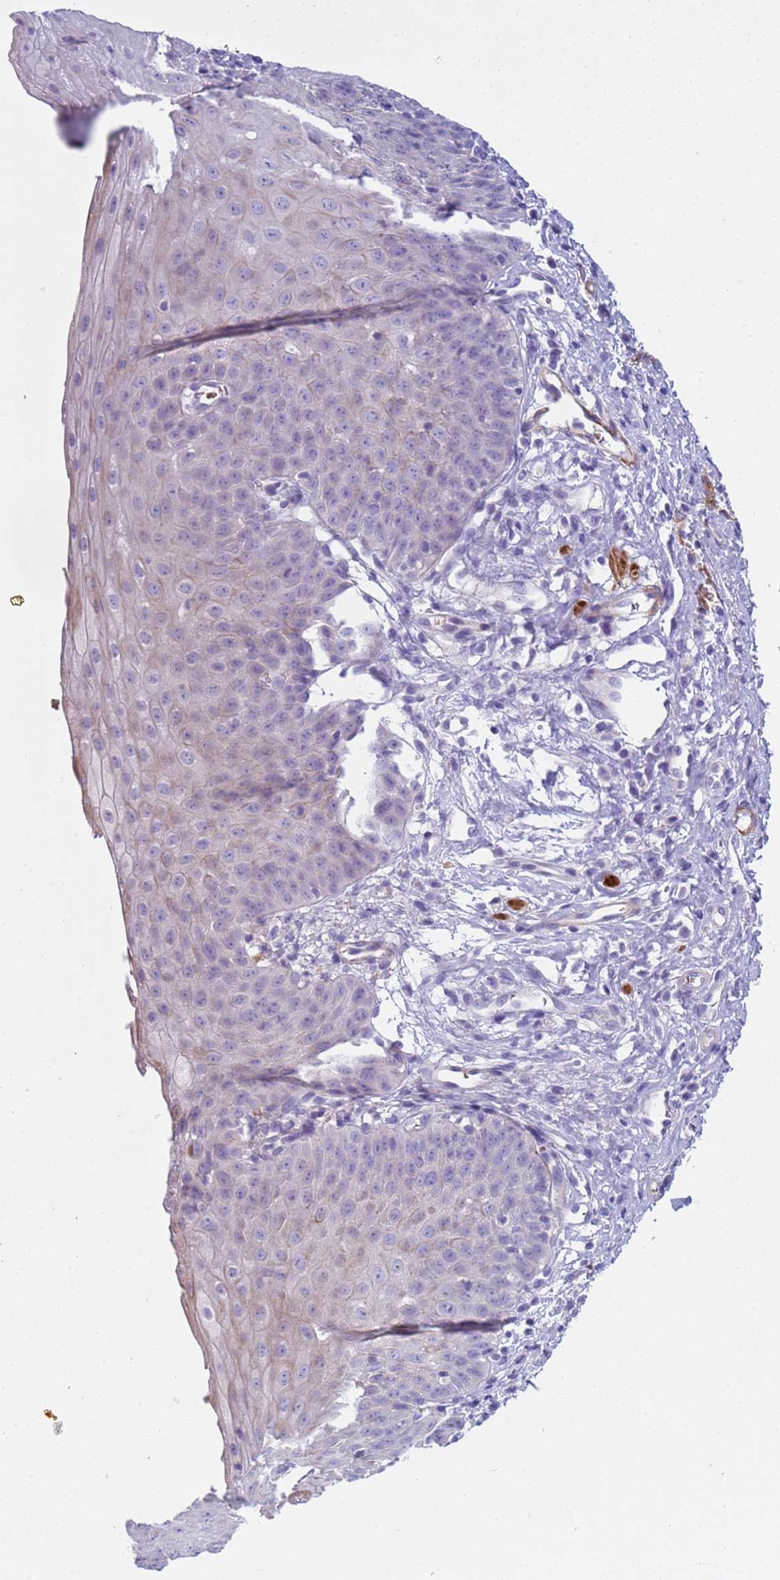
{"staining": {"intensity": "negative", "quantity": "none", "location": "none"}, "tissue": "esophagus", "cell_type": "Squamous epithelial cells", "image_type": "normal", "snomed": [{"axis": "morphology", "description": "Normal tissue, NOS"}, {"axis": "topography", "description": "Esophagus"}], "caption": "DAB (3,3'-diaminobenzidine) immunohistochemical staining of benign esophagus demonstrates no significant positivity in squamous epithelial cells.", "gene": "KBTBD3", "patient": {"sex": "male", "age": 71}}